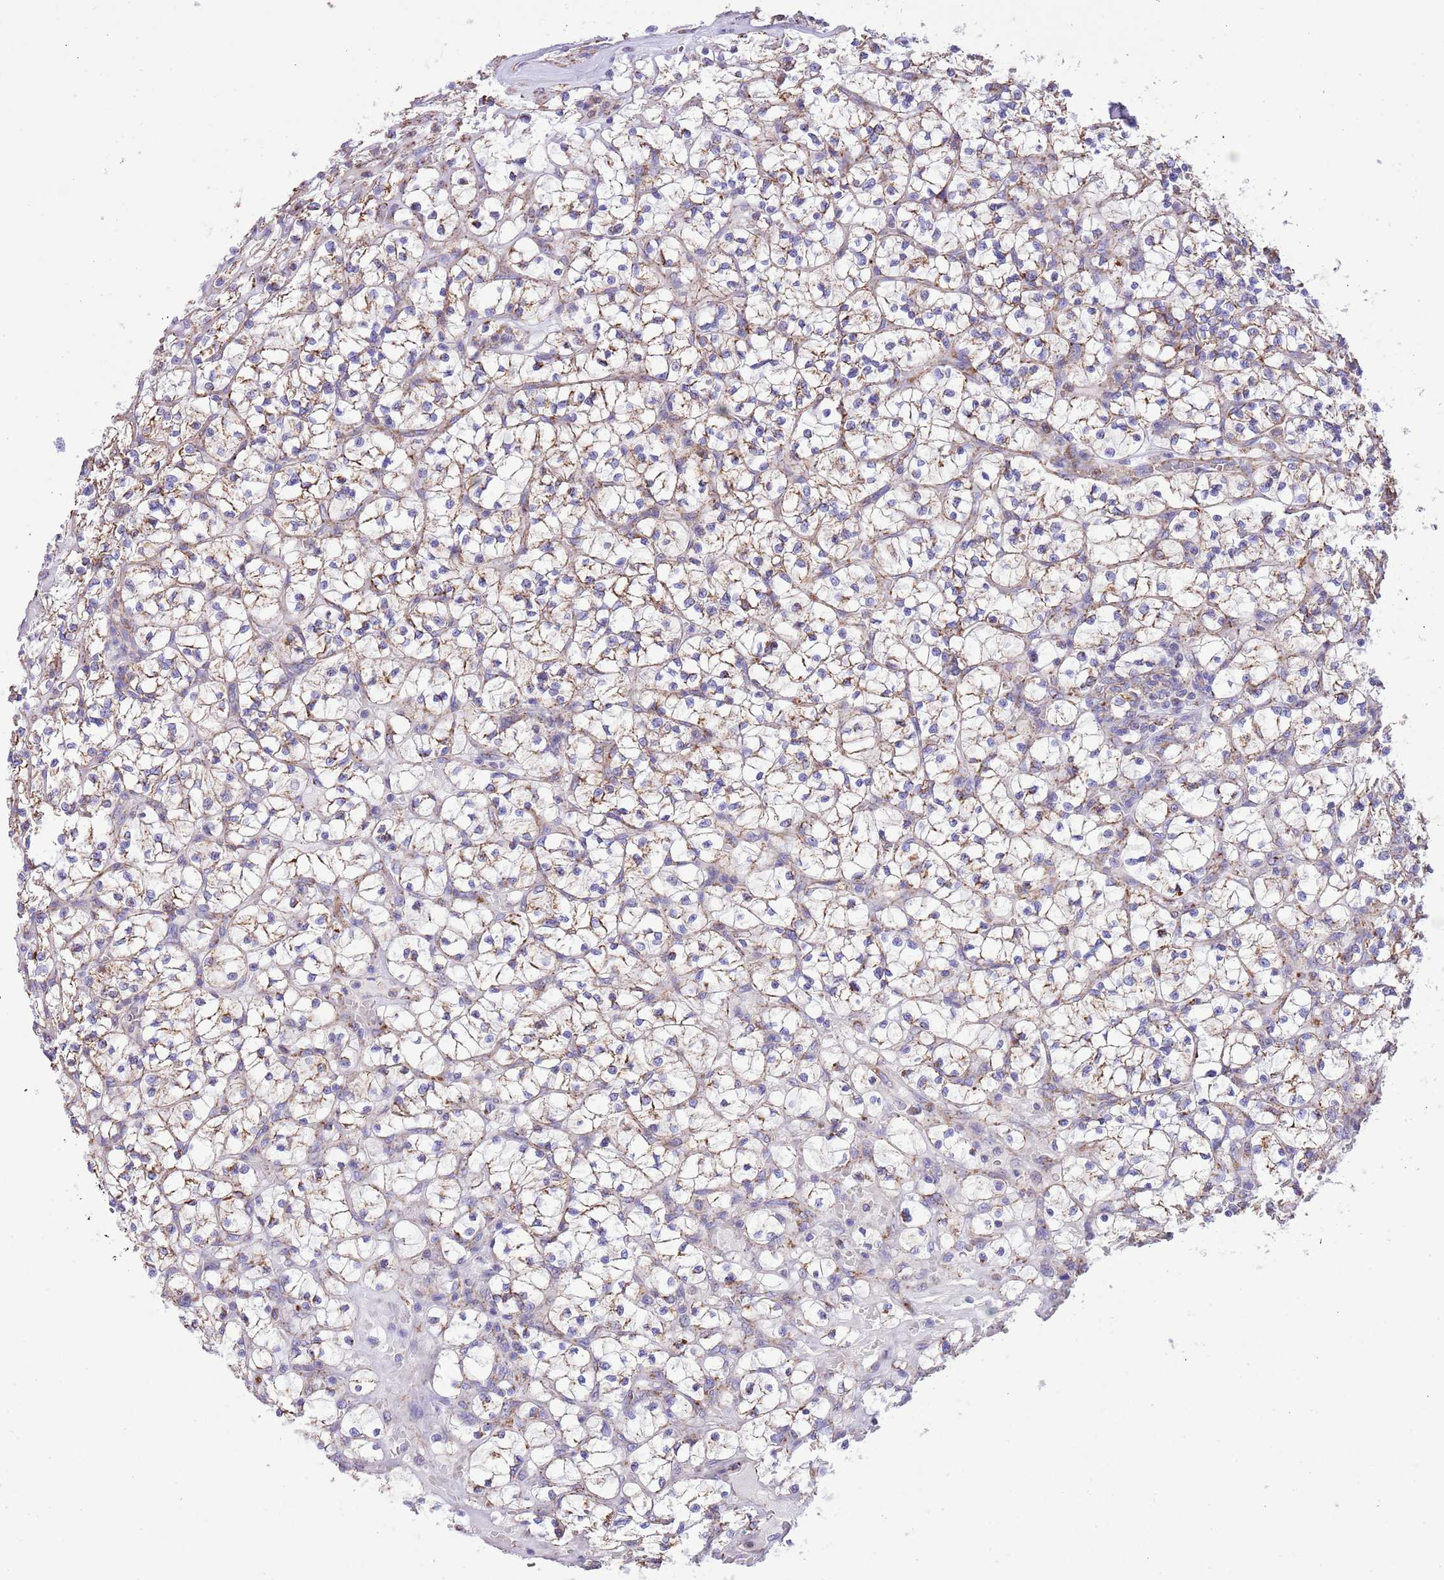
{"staining": {"intensity": "moderate", "quantity": "25%-75%", "location": "cytoplasmic/membranous"}, "tissue": "renal cancer", "cell_type": "Tumor cells", "image_type": "cancer", "snomed": [{"axis": "morphology", "description": "Adenocarcinoma, NOS"}, {"axis": "topography", "description": "Kidney"}], "caption": "An image of adenocarcinoma (renal) stained for a protein demonstrates moderate cytoplasmic/membranous brown staining in tumor cells.", "gene": "SS18L2", "patient": {"sex": "female", "age": 64}}